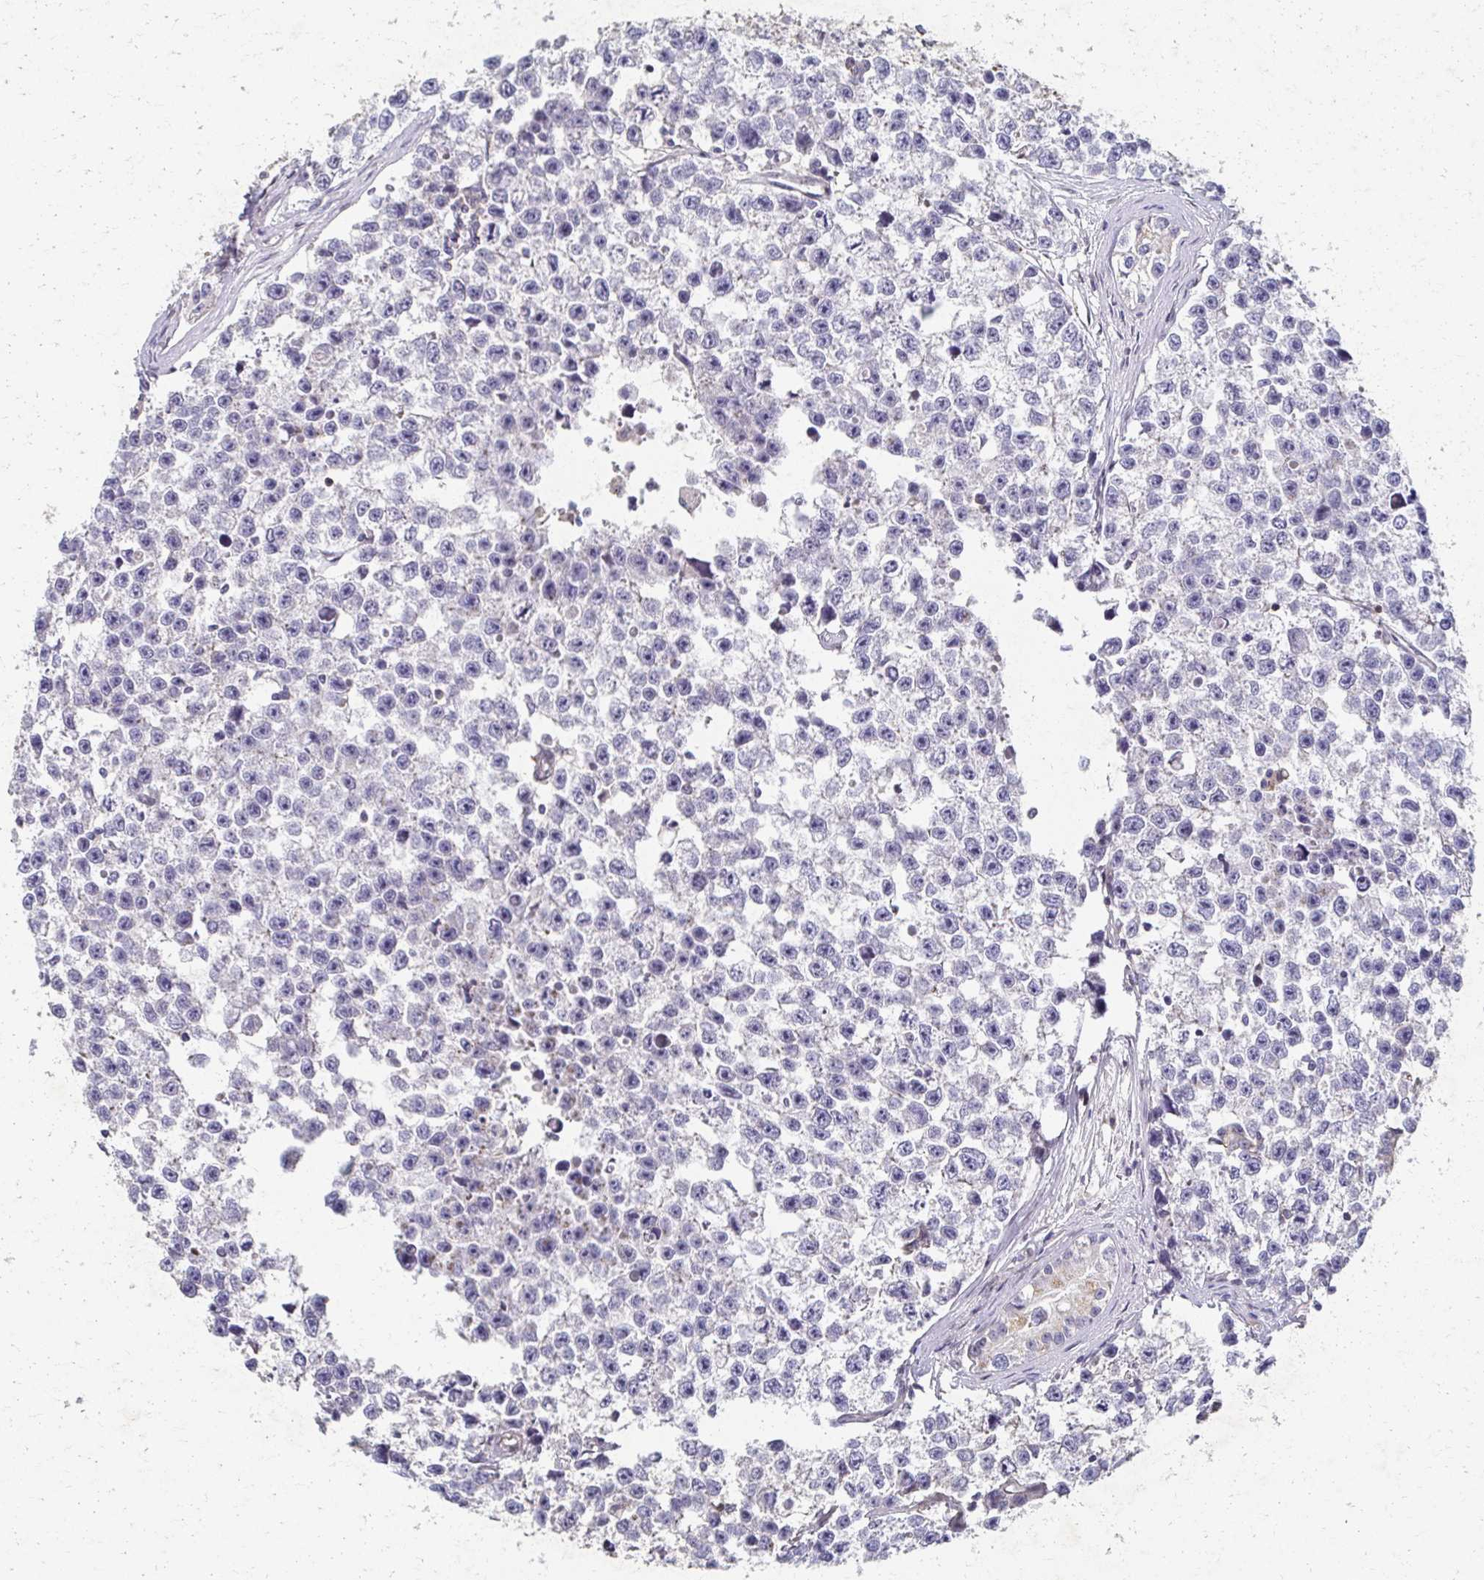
{"staining": {"intensity": "negative", "quantity": "none", "location": "none"}, "tissue": "testis cancer", "cell_type": "Tumor cells", "image_type": "cancer", "snomed": [{"axis": "morphology", "description": "Seminoma, NOS"}, {"axis": "topography", "description": "Testis"}], "caption": "High power microscopy photomicrograph of an immunohistochemistry (IHC) micrograph of testis cancer, revealing no significant staining in tumor cells.", "gene": "EOLA2", "patient": {"sex": "male", "age": 26}}